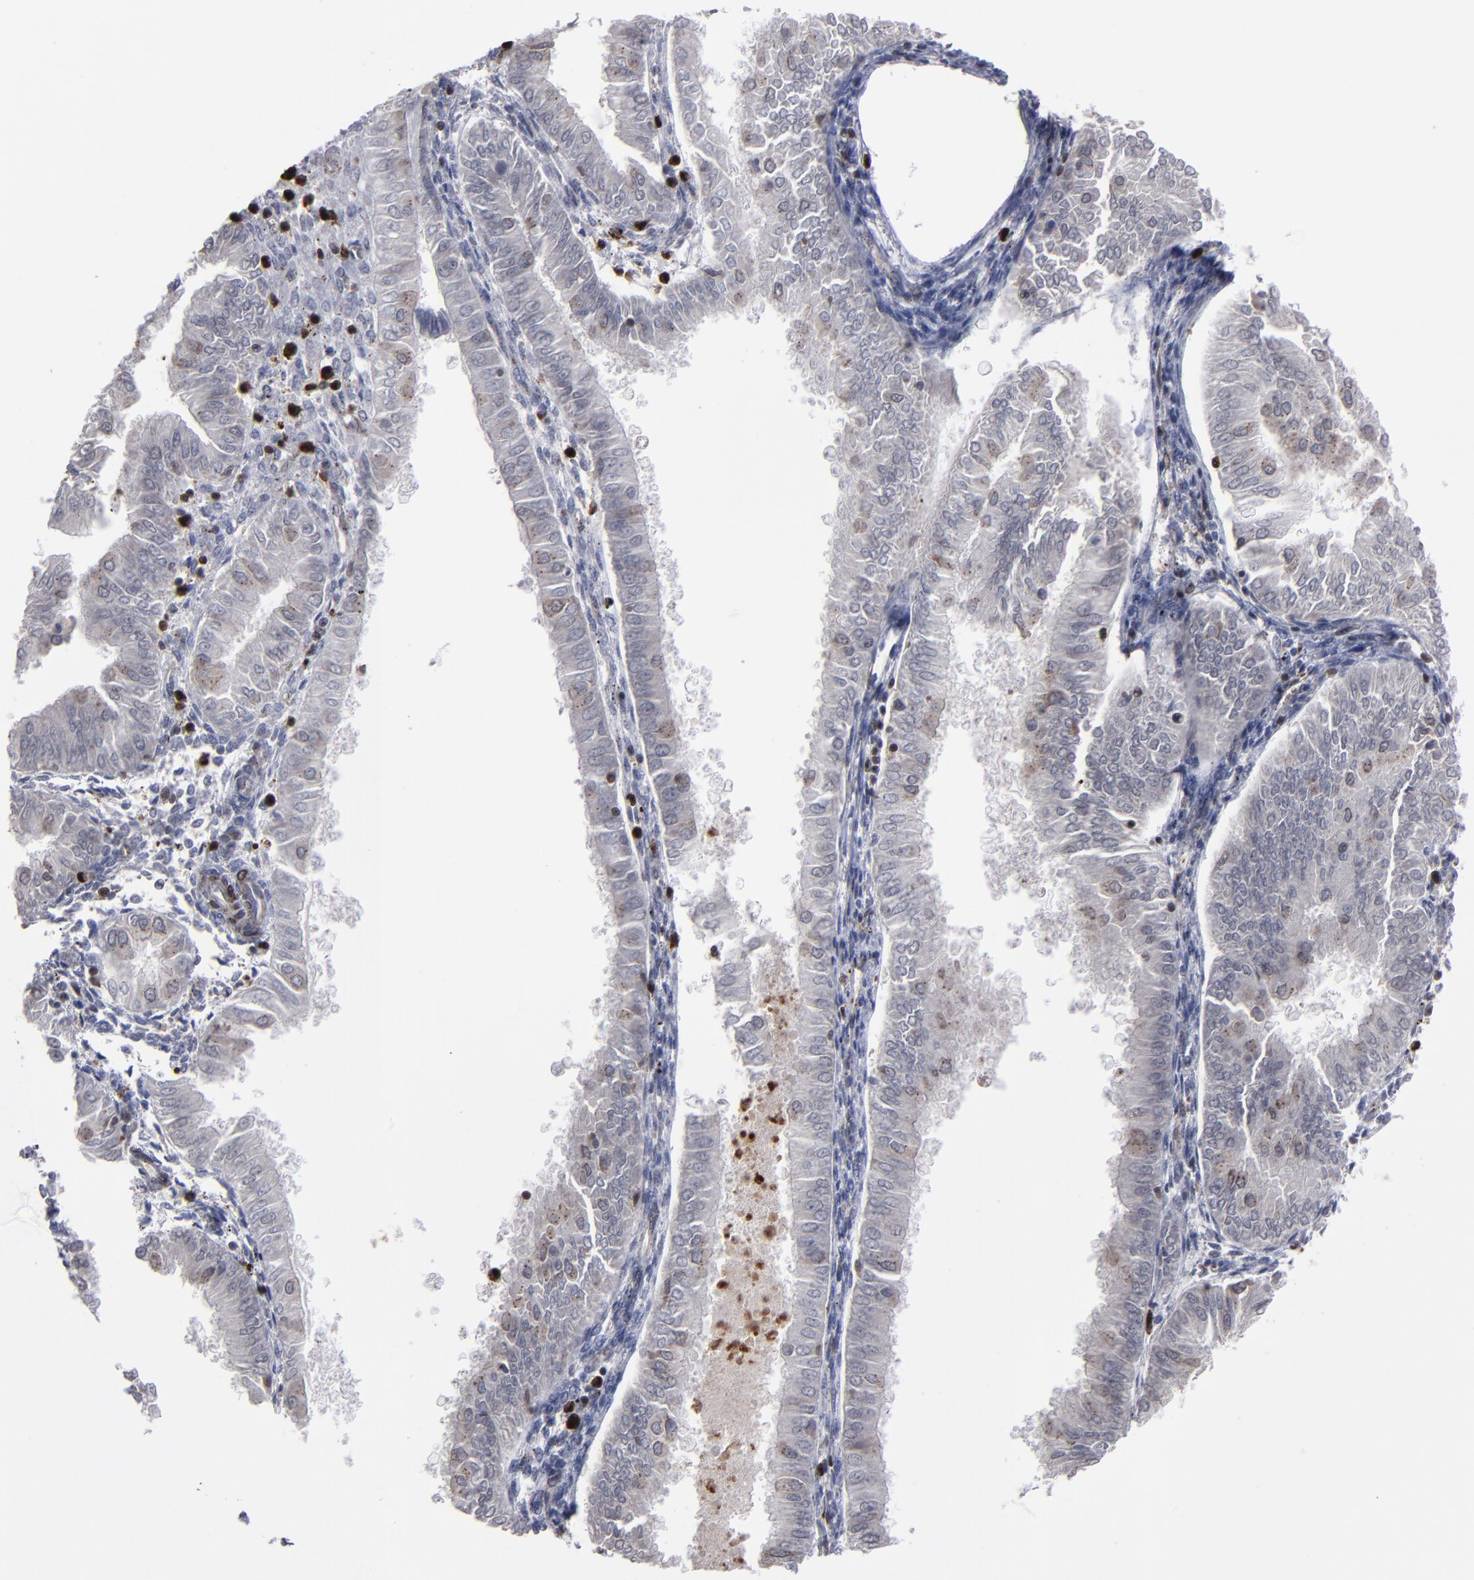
{"staining": {"intensity": "weak", "quantity": "<25%", "location": "cytoplasmic/membranous,nuclear"}, "tissue": "endometrial cancer", "cell_type": "Tumor cells", "image_type": "cancer", "snomed": [{"axis": "morphology", "description": "Adenocarcinoma, NOS"}, {"axis": "topography", "description": "Endometrium"}], "caption": "Protein analysis of endometrial cancer exhibits no significant expression in tumor cells.", "gene": "KIAA2026", "patient": {"sex": "female", "age": 53}}